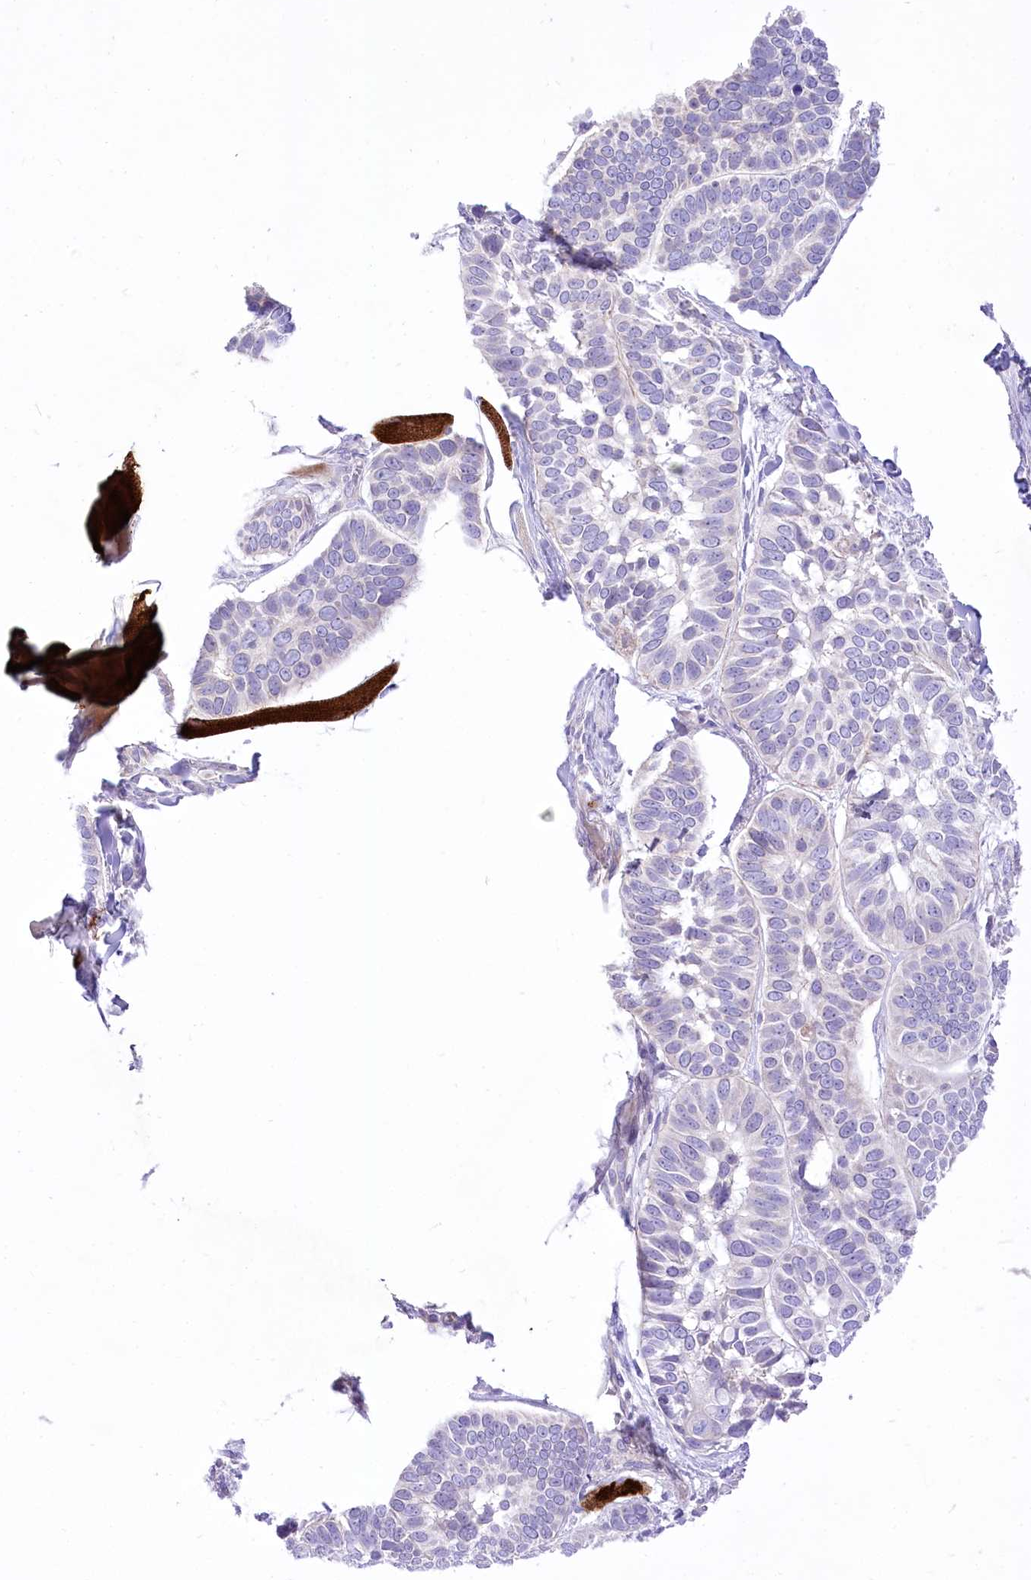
{"staining": {"intensity": "negative", "quantity": "none", "location": "none"}, "tissue": "skin cancer", "cell_type": "Tumor cells", "image_type": "cancer", "snomed": [{"axis": "morphology", "description": "Basal cell carcinoma"}, {"axis": "topography", "description": "Skin"}], "caption": "Tumor cells are negative for brown protein staining in skin cancer (basal cell carcinoma). Brightfield microscopy of immunohistochemistry (IHC) stained with DAB (3,3'-diaminobenzidine) (brown) and hematoxylin (blue), captured at high magnification.", "gene": "HELT", "patient": {"sex": "male", "age": 62}}